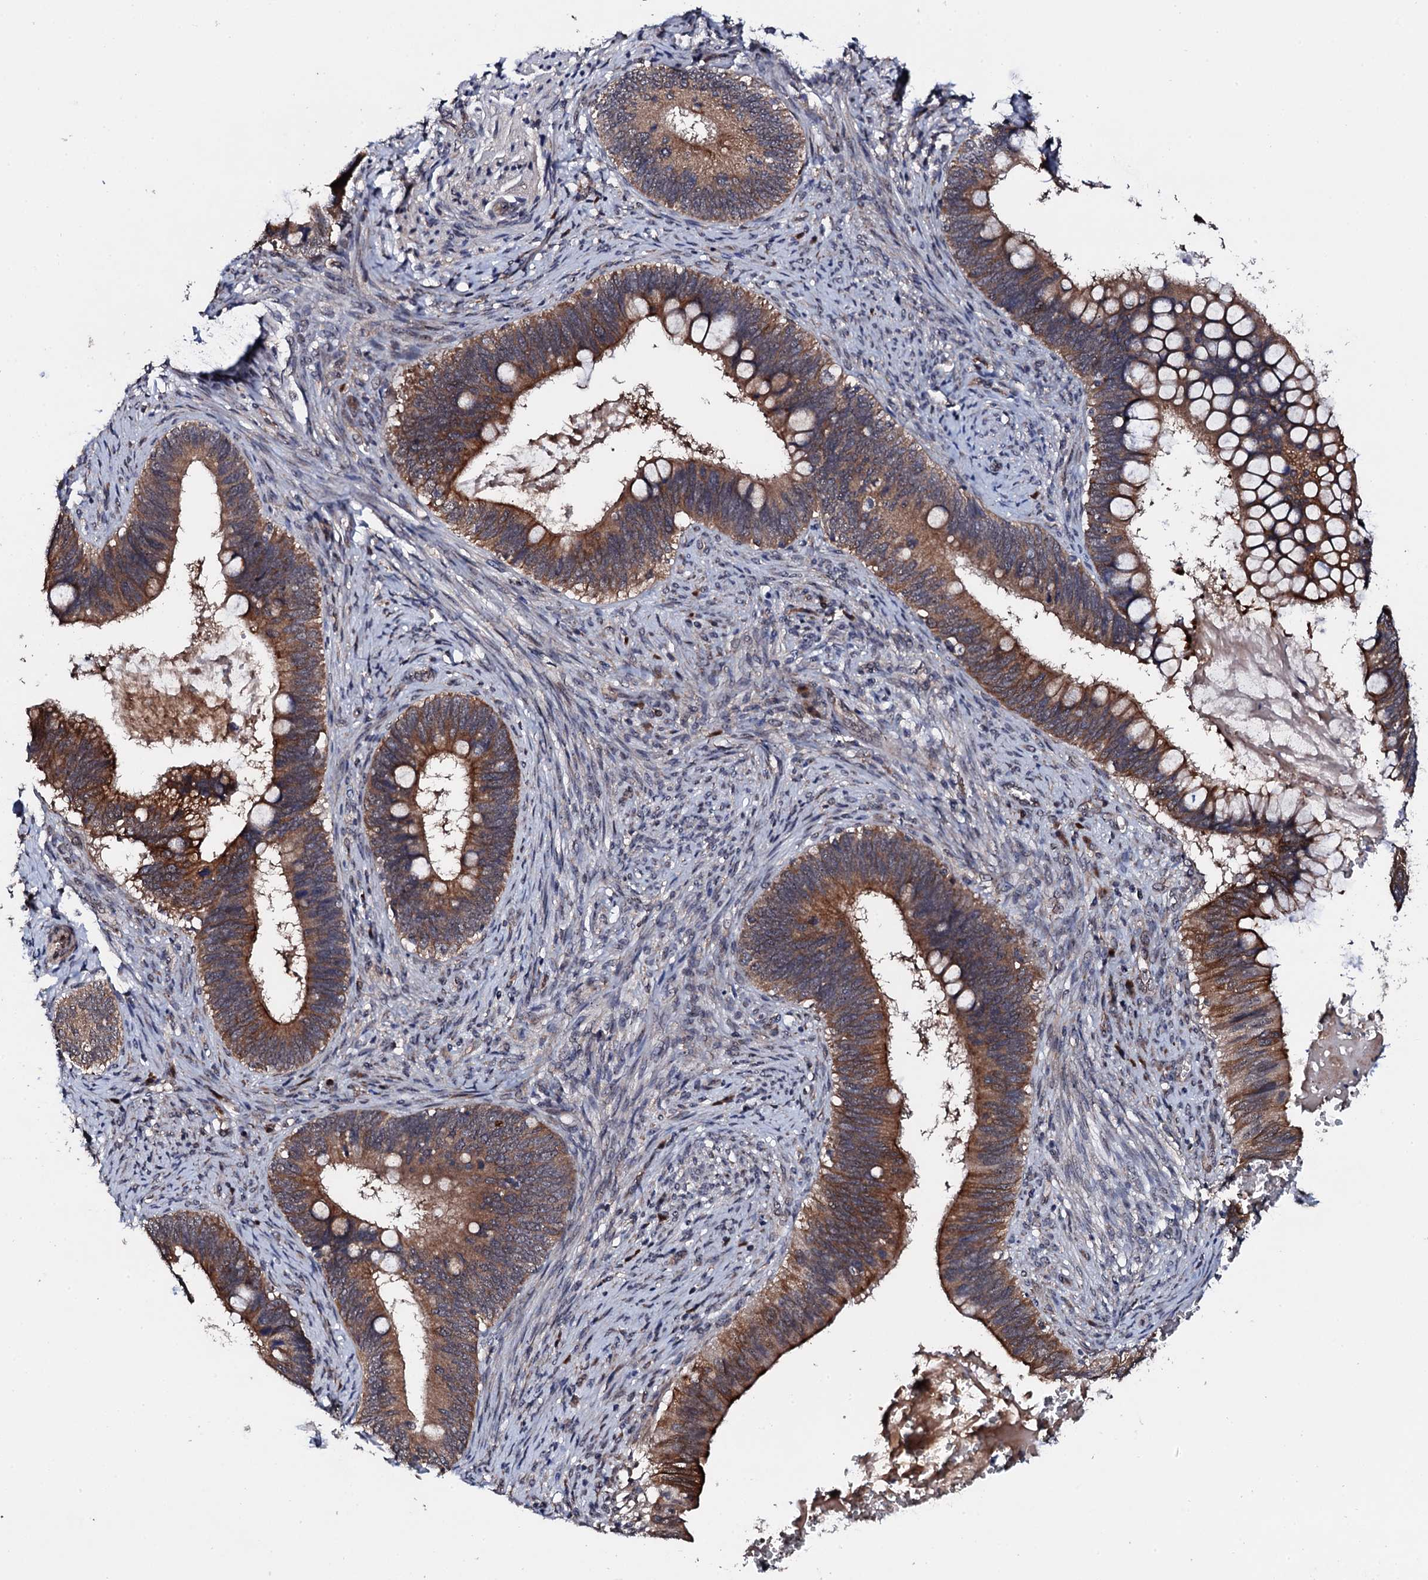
{"staining": {"intensity": "strong", "quantity": ">75%", "location": "cytoplasmic/membranous"}, "tissue": "cervical cancer", "cell_type": "Tumor cells", "image_type": "cancer", "snomed": [{"axis": "morphology", "description": "Adenocarcinoma, NOS"}, {"axis": "topography", "description": "Cervix"}], "caption": "Cervical cancer (adenocarcinoma) stained with DAB (3,3'-diaminobenzidine) immunohistochemistry (IHC) shows high levels of strong cytoplasmic/membranous staining in approximately >75% of tumor cells. (IHC, brightfield microscopy, high magnification).", "gene": "IP6K1", "patient": {"sex": "female", "age": 42}}